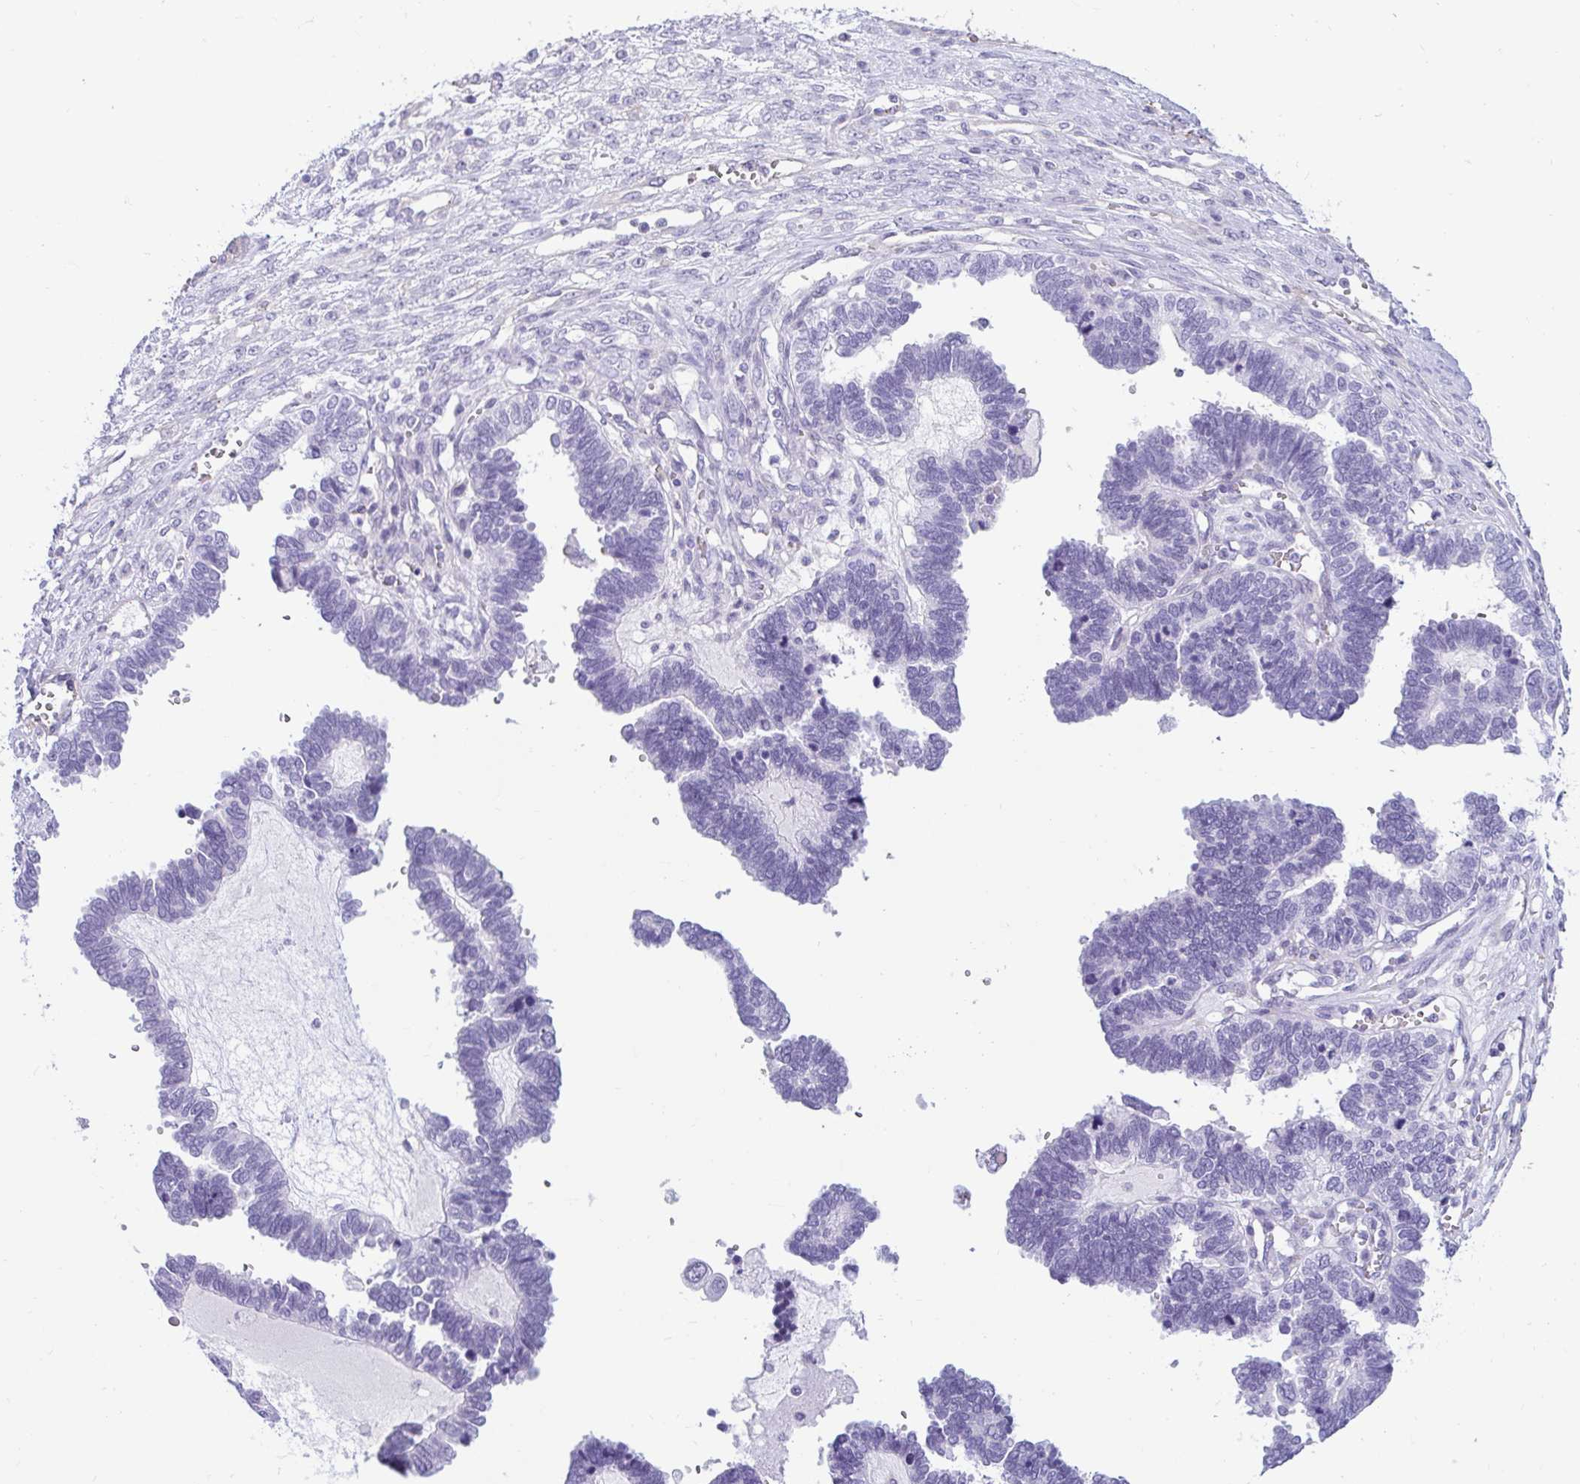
{"staining": {"intensity": "negative", "quantity": "none", "location": "none"}, "tissue": "ovarian cancer", "cell_type": "Tumor cells", "image_type": "cancer", "snomed": [{"axis": "morphology", "description": "Cystadenocarcinoma, serous, NOS"}, {"axis": "topography", "description": "Ovary"}], "caption": "Immunohistochemical staining of human ovarian cancer shows no significant staining in tumor cells.", "gene": "UBL3", "patient": {"sex": "female", "age": 51}}